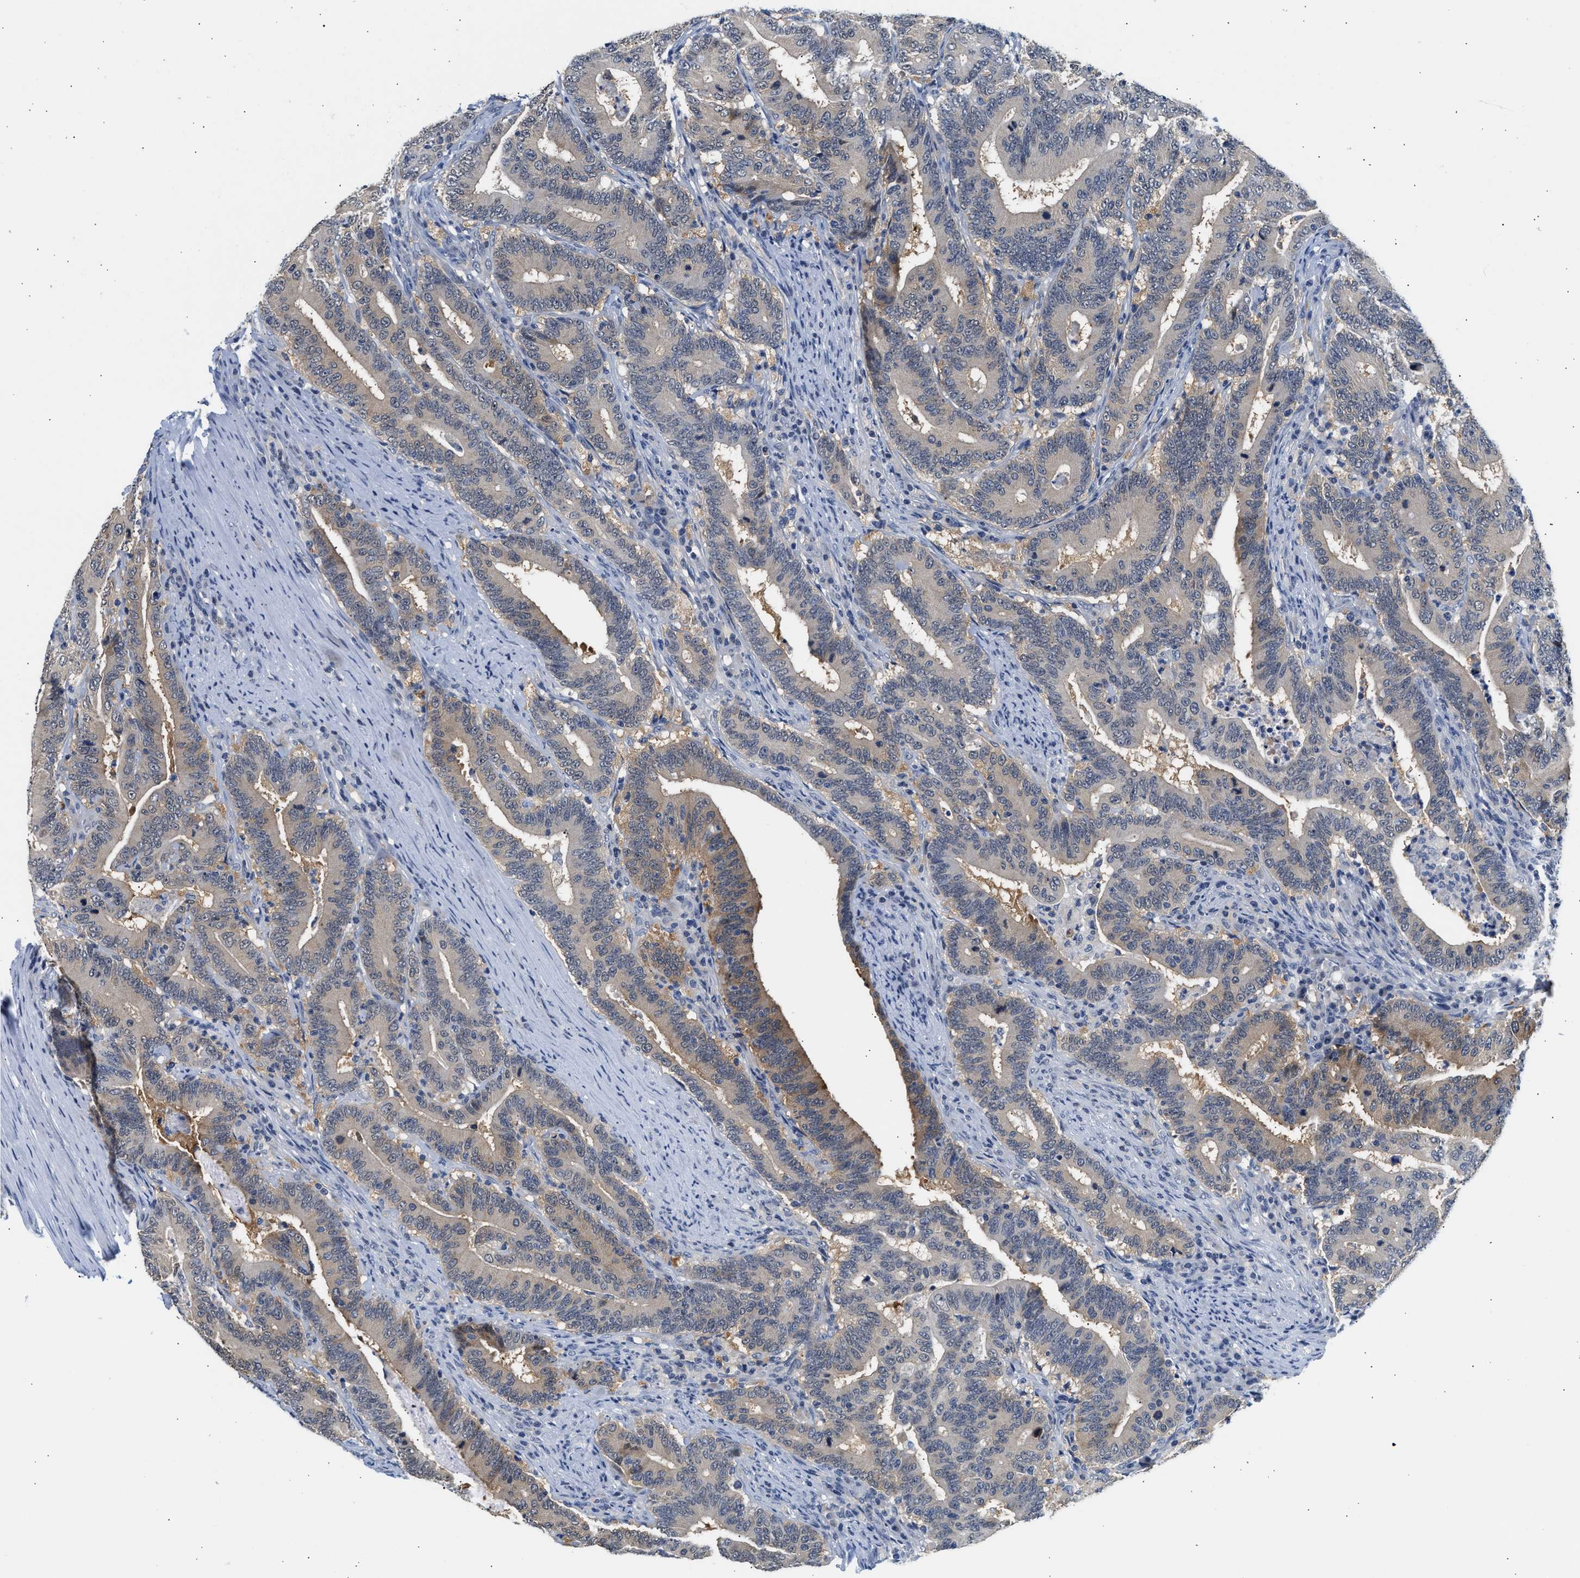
{"staining": {"intensity": "weak", "quantity": "<25%", "location": "cytoplasmic/membranous"}, "tissue": "colorectal cancer", "cell_type": "Tumor cells", "image_type": "cancer", "snomed": [{"axis": "morphology", "description": "Adenocarcinoma, NOS"}, {"axis": "topography", "description": "Colon"}], "caption": "Immunohistochemical staining of human colorectal adenocarcinoma displays no significant positivity in tumor cells.", "gene": "PPM1L", "patient": {"sex": "female", "age": 66}}